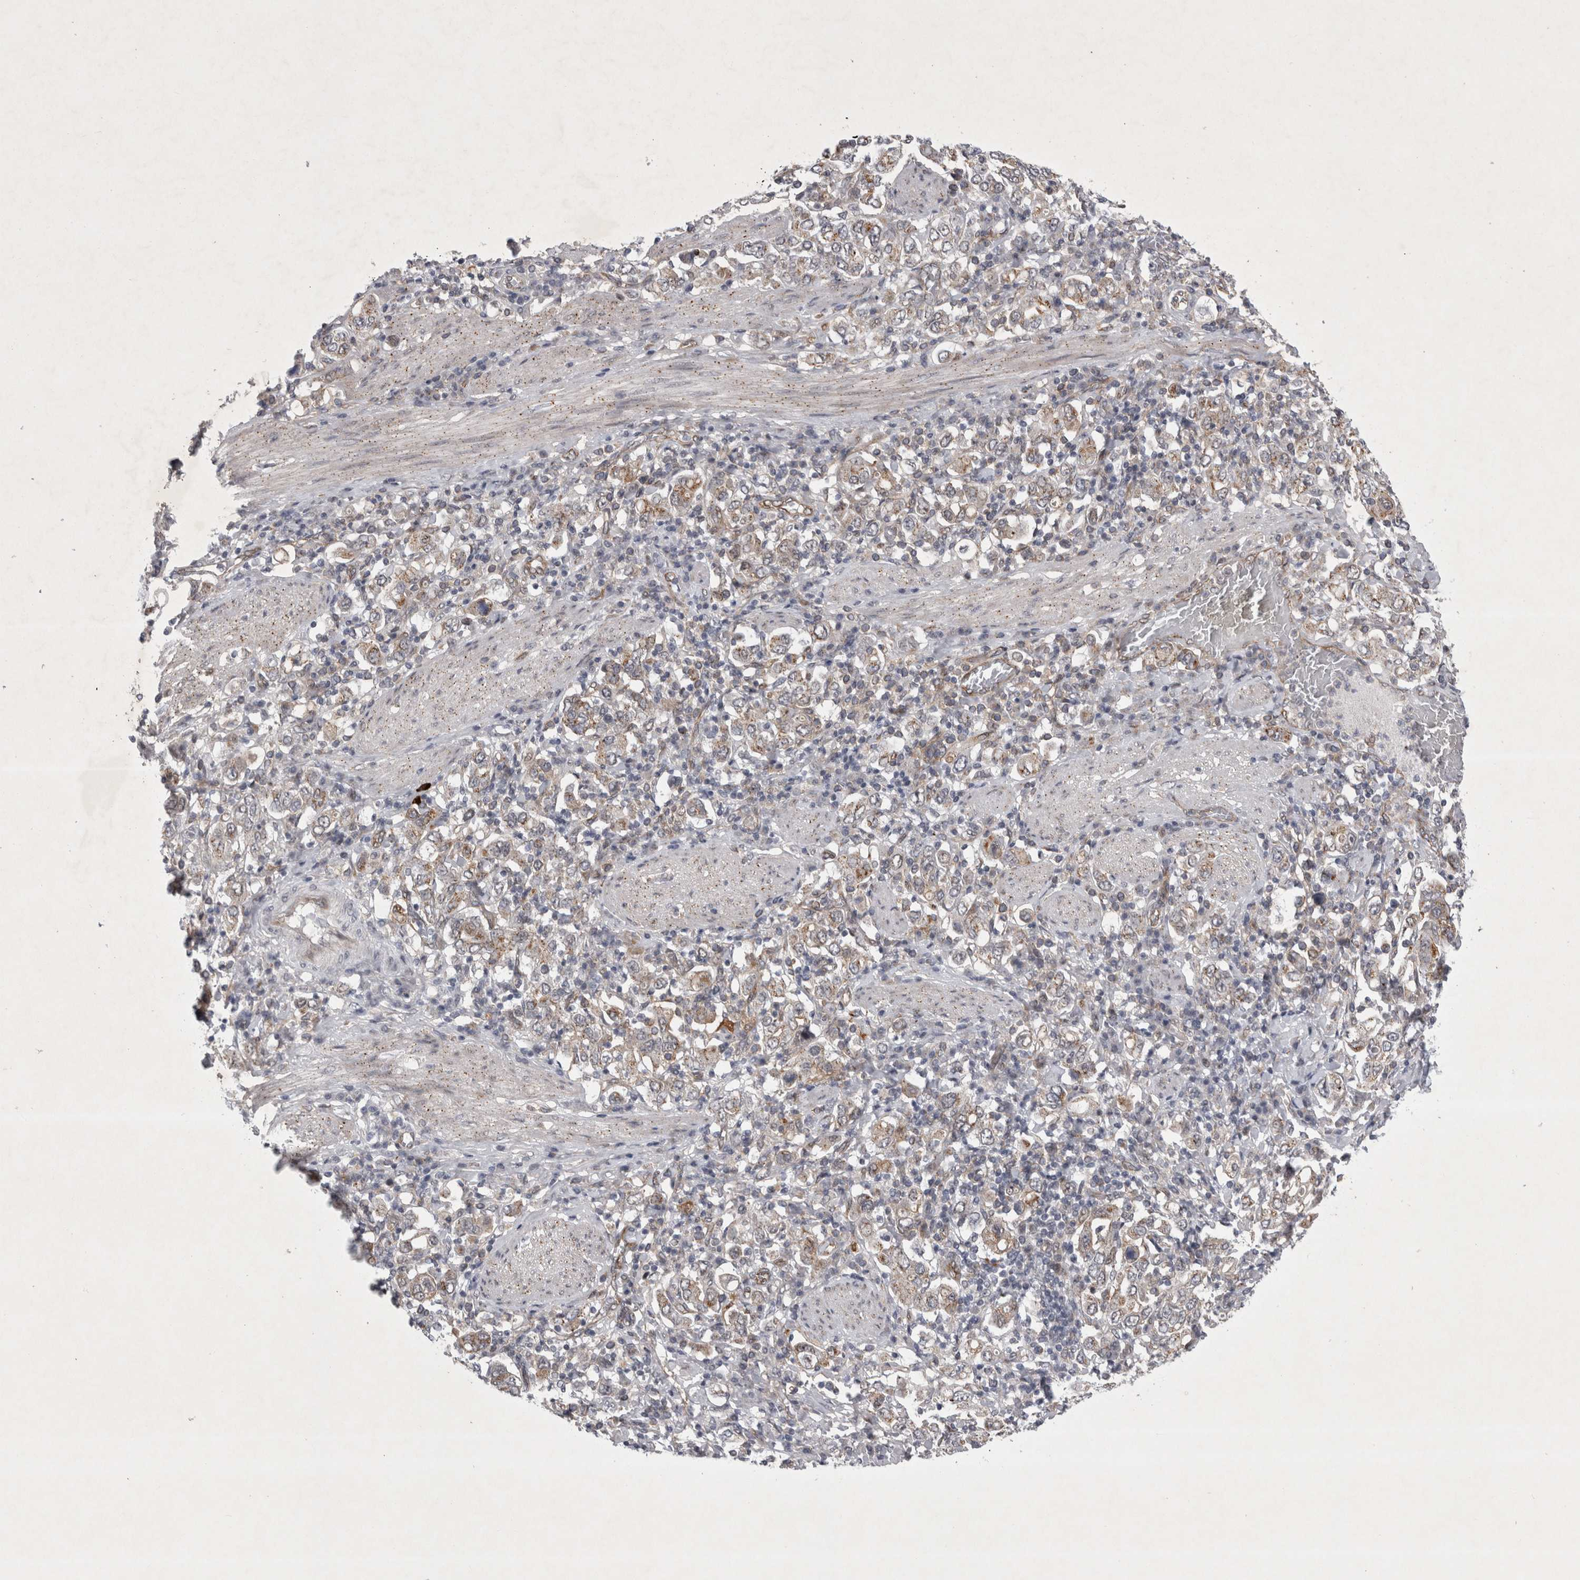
{"staining": {"intensity": "weak", "quantity": ">75%", "location": "cytoplasmic/membranous"}, "tissue": "stomach cancer", "cell_type": "Tumor cells", "image_type": "cancer", "snomed": [{"axis": "morphology", "description": "Adenocarcinoma, NOS"}, {"axis": "topography", "description": "Stomach, upper"}], "caption": "This photomicrograph demonstrates stomach cancer stained with IHC to label a protein in brown. The cytoplasmic/membranous of tumor cells show weak positivity for the protein. Nuclei are counter-stained blue.", "gene": "PARP11", "patient": {"sex": "male", "age": 62}}